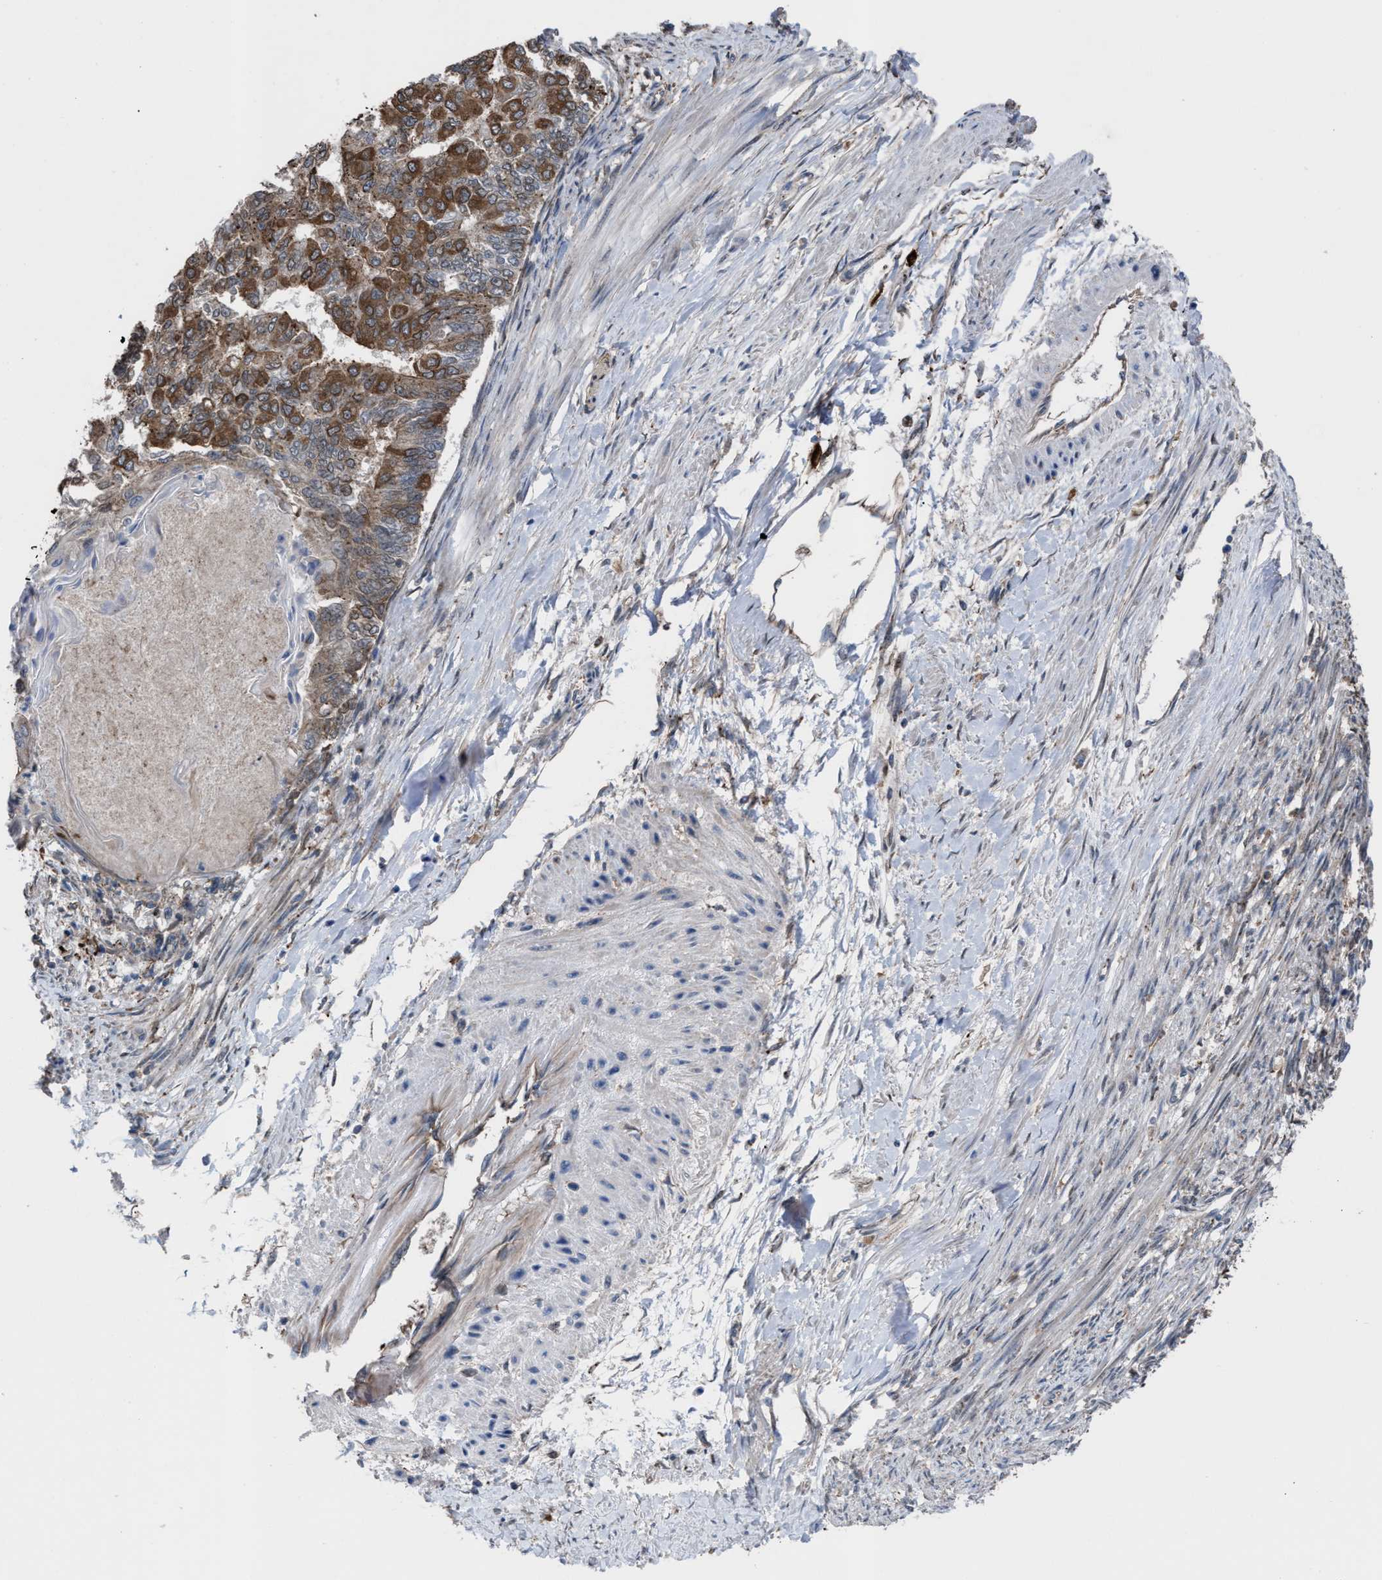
{"staining": {"intensity": "moderate", "quantity": ">75%", "location": "cytoplasmic/membranous"}, "tissue": "endometrial cancer", "cell_type": "Tumor cells", "image_type": "cancer", "snomed": [{"axis": "morphology", "description": "Adenocarcinoma, NOS"}, {"axis": "topography", "description": "Endometrium"}], "caption": "The histopathology image reveals staining of endometrial cancer (adenocarcinoma), revealing moderate cytoplasmic/membranous protein expression (brown color) within tumor cells. (Brightfield microscopy of DAB IHC at high magnification).", "gene": "TP53BP2", "patient": {"sex": "female", "age": 32}}